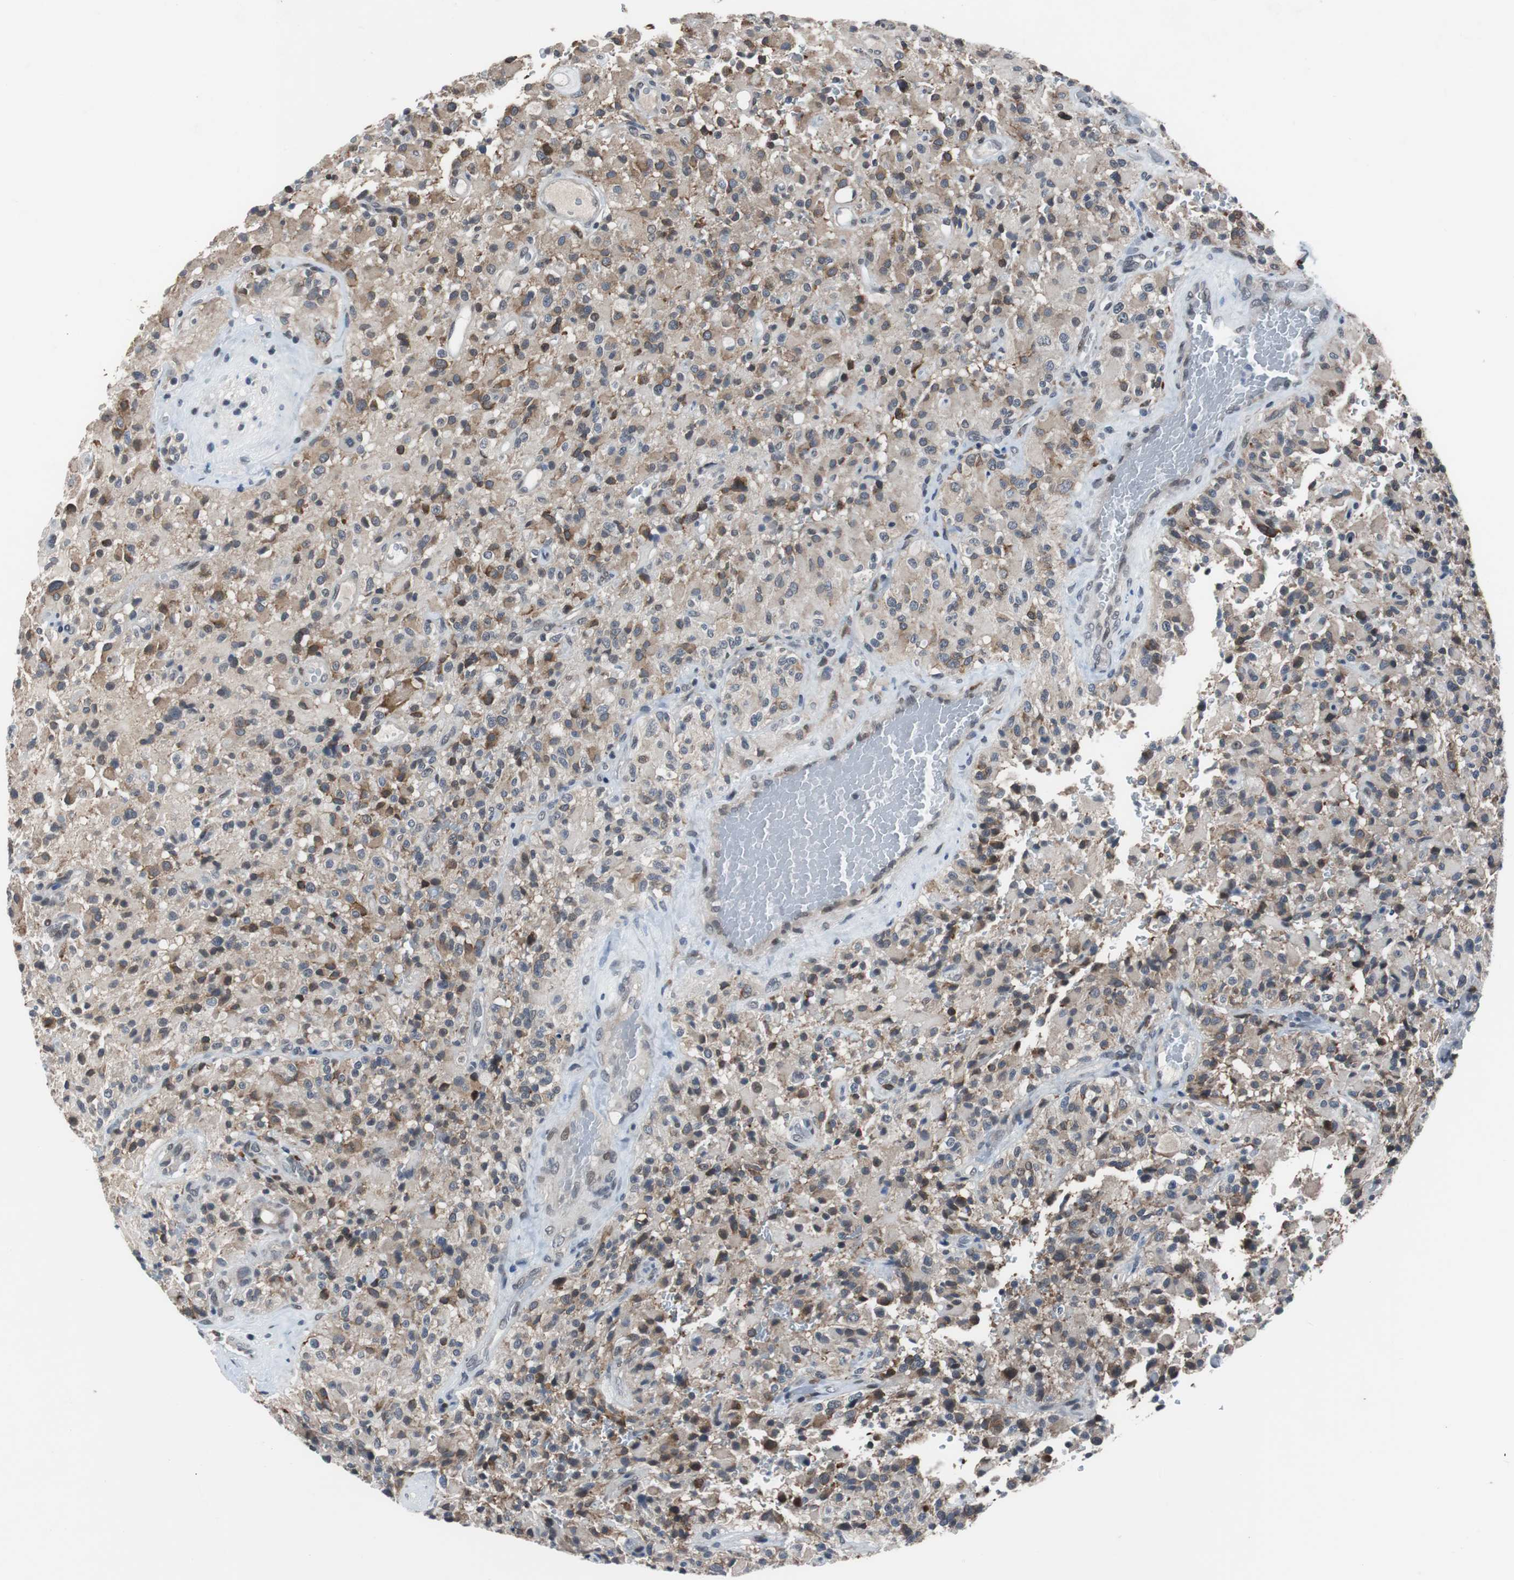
{"staining": {"intensity": "moderate", "quantity": ">75%", "location": "cytoplasmic/membranous"}, "tissue": "glioma", "cell_type": "Tumor cells", "image_type": "cancer", "snomed": [{"axis": "morphology", "description": "Glioma, malignant, High grade"}, {"axis": "topography", "description": "Brain"}], "caption": "This photomicrograph shows malignant glioma (high-grade) stained with immunohistochemistry (IHC) to label a protein in brown. The cytoplasmic/membranous of tumor cells show moderate positivity for the protein. Nuclei are counter-stained blue.", "gene": "TP63", "patient": {"sex": "male", "age": 71}}